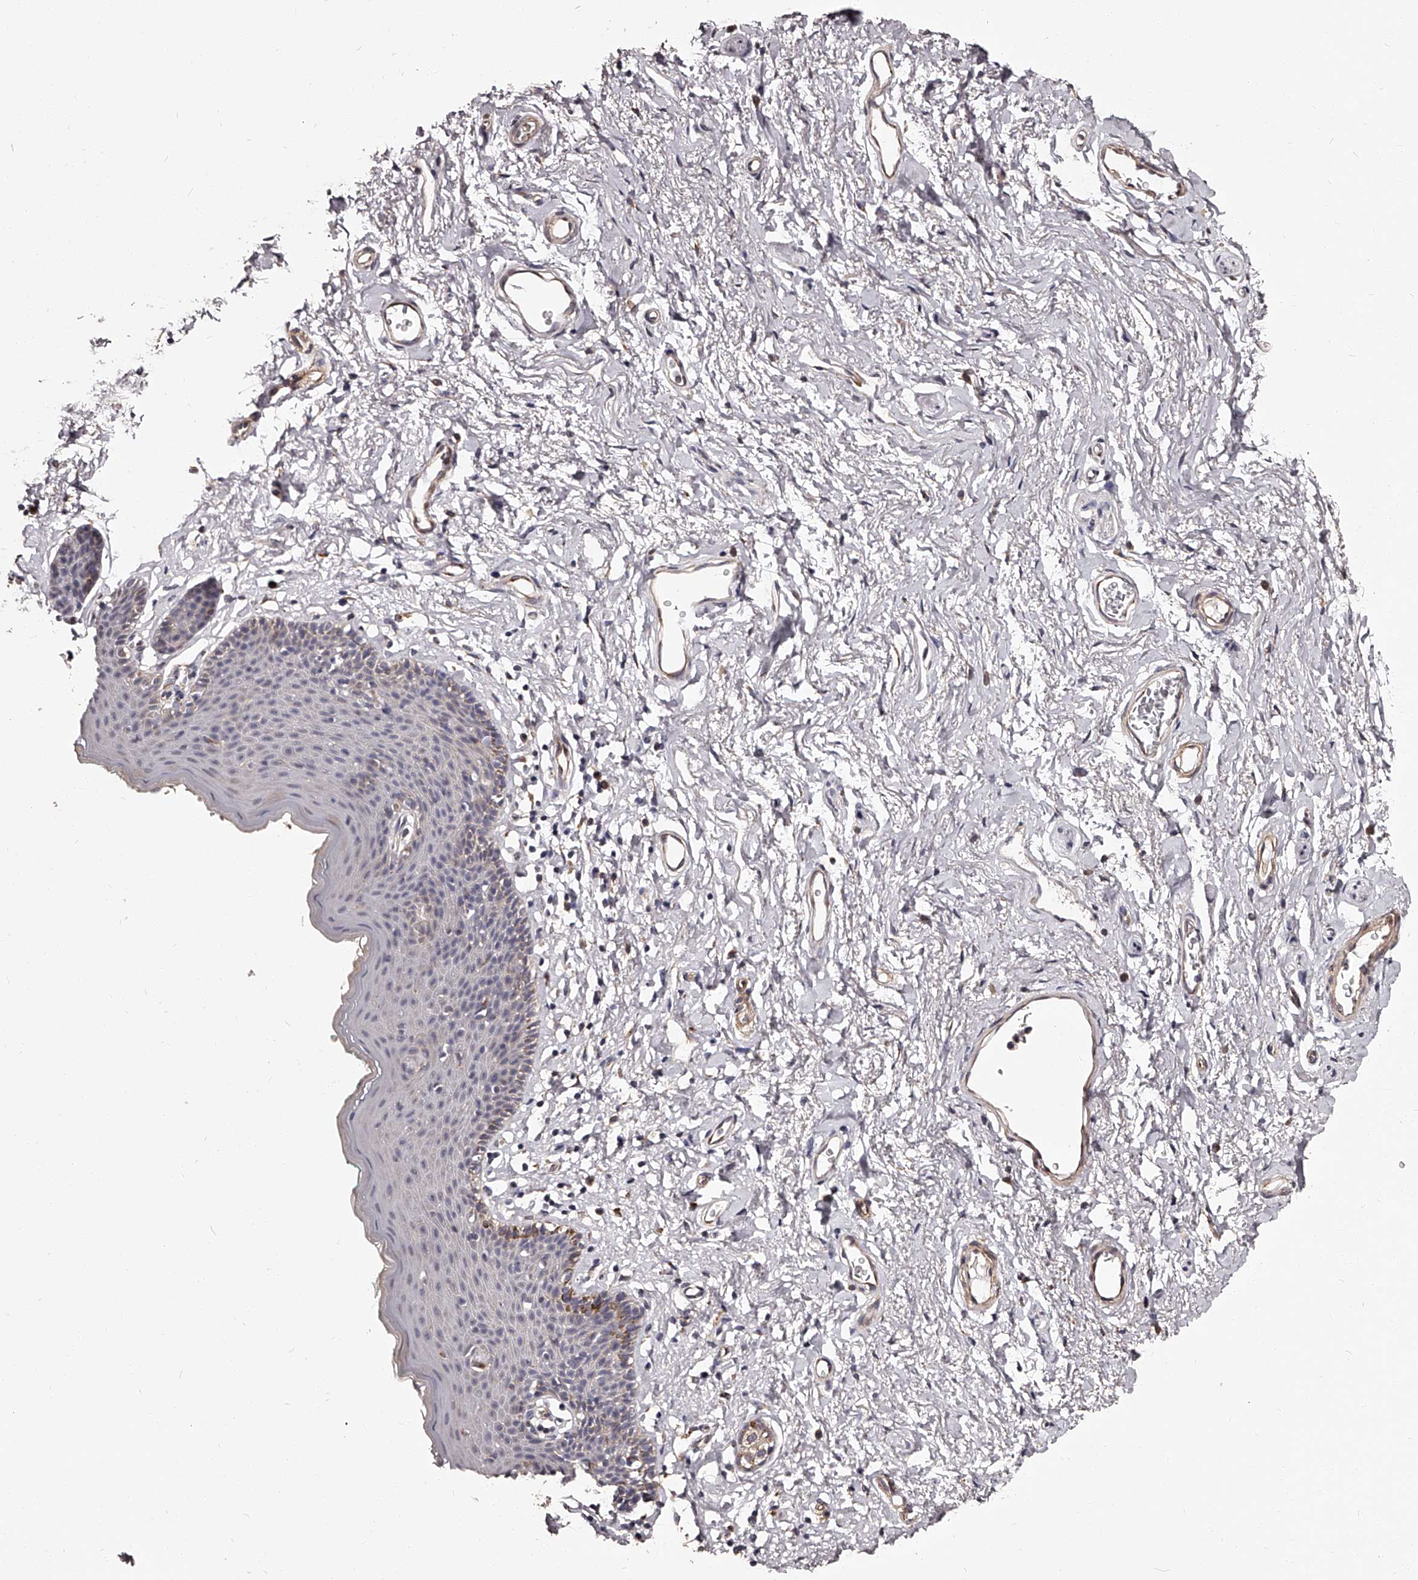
{"staining": {"intensity": "weak", "quantity": "<25%", "location": "cytoplasmic/membranous"}, "tissue": "skin", "cell_type": "Epidermal cells", "image_type": "normal", "snomed": [{"axis": "morphology", "description": "Normal tissue, NOS"}, {"axis": "topography", "description": "Vulva"}], "caption": "The micrograph shows no staining of epidermal cells in normal skin. The staining is performed using DAB (3,3'-diaminobenzidine) brown chromogen with nuclei counter-stained in using hematoxylin.", "gene": "RSC1A1", "patient": {"sex": "female", "age": 66}}